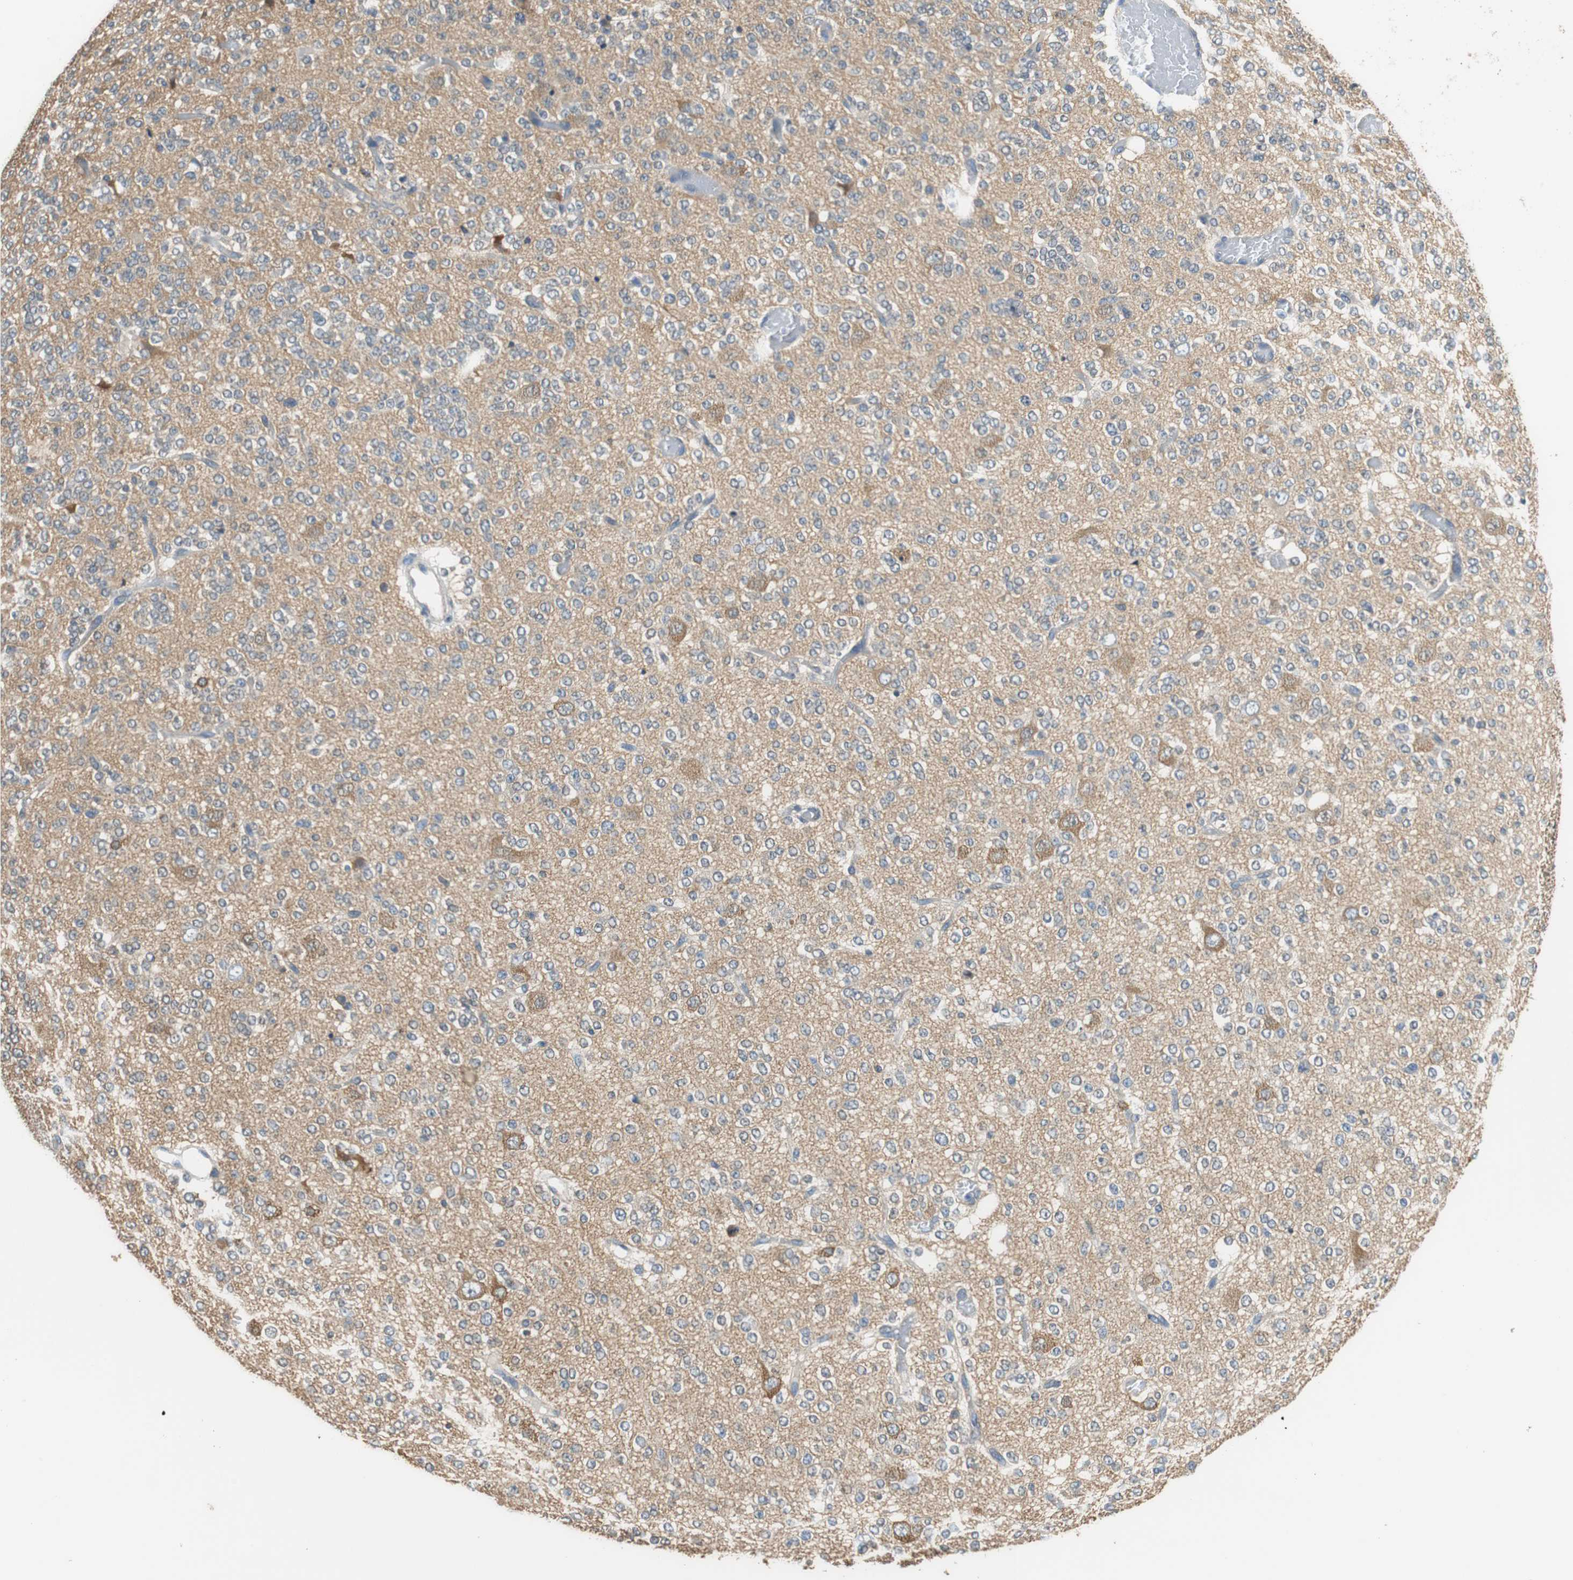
{"staining": {"intensity": "negative", "quantity": "none", "location": "none"}, "tissue": "glioma", "cell_type": "Tumor cells", "image_type": "cancer", "snomed": [{"axis": "morphology", "description": "Glioma, malignant, Low grade"}, {"axis": "topography", "description": "Brain"}], "caption": "Protein analysis of glioma reveals no significant staining in tumor cells.", "gene": "GSTK1", "patient": {"sex": "male", "age": 38}}